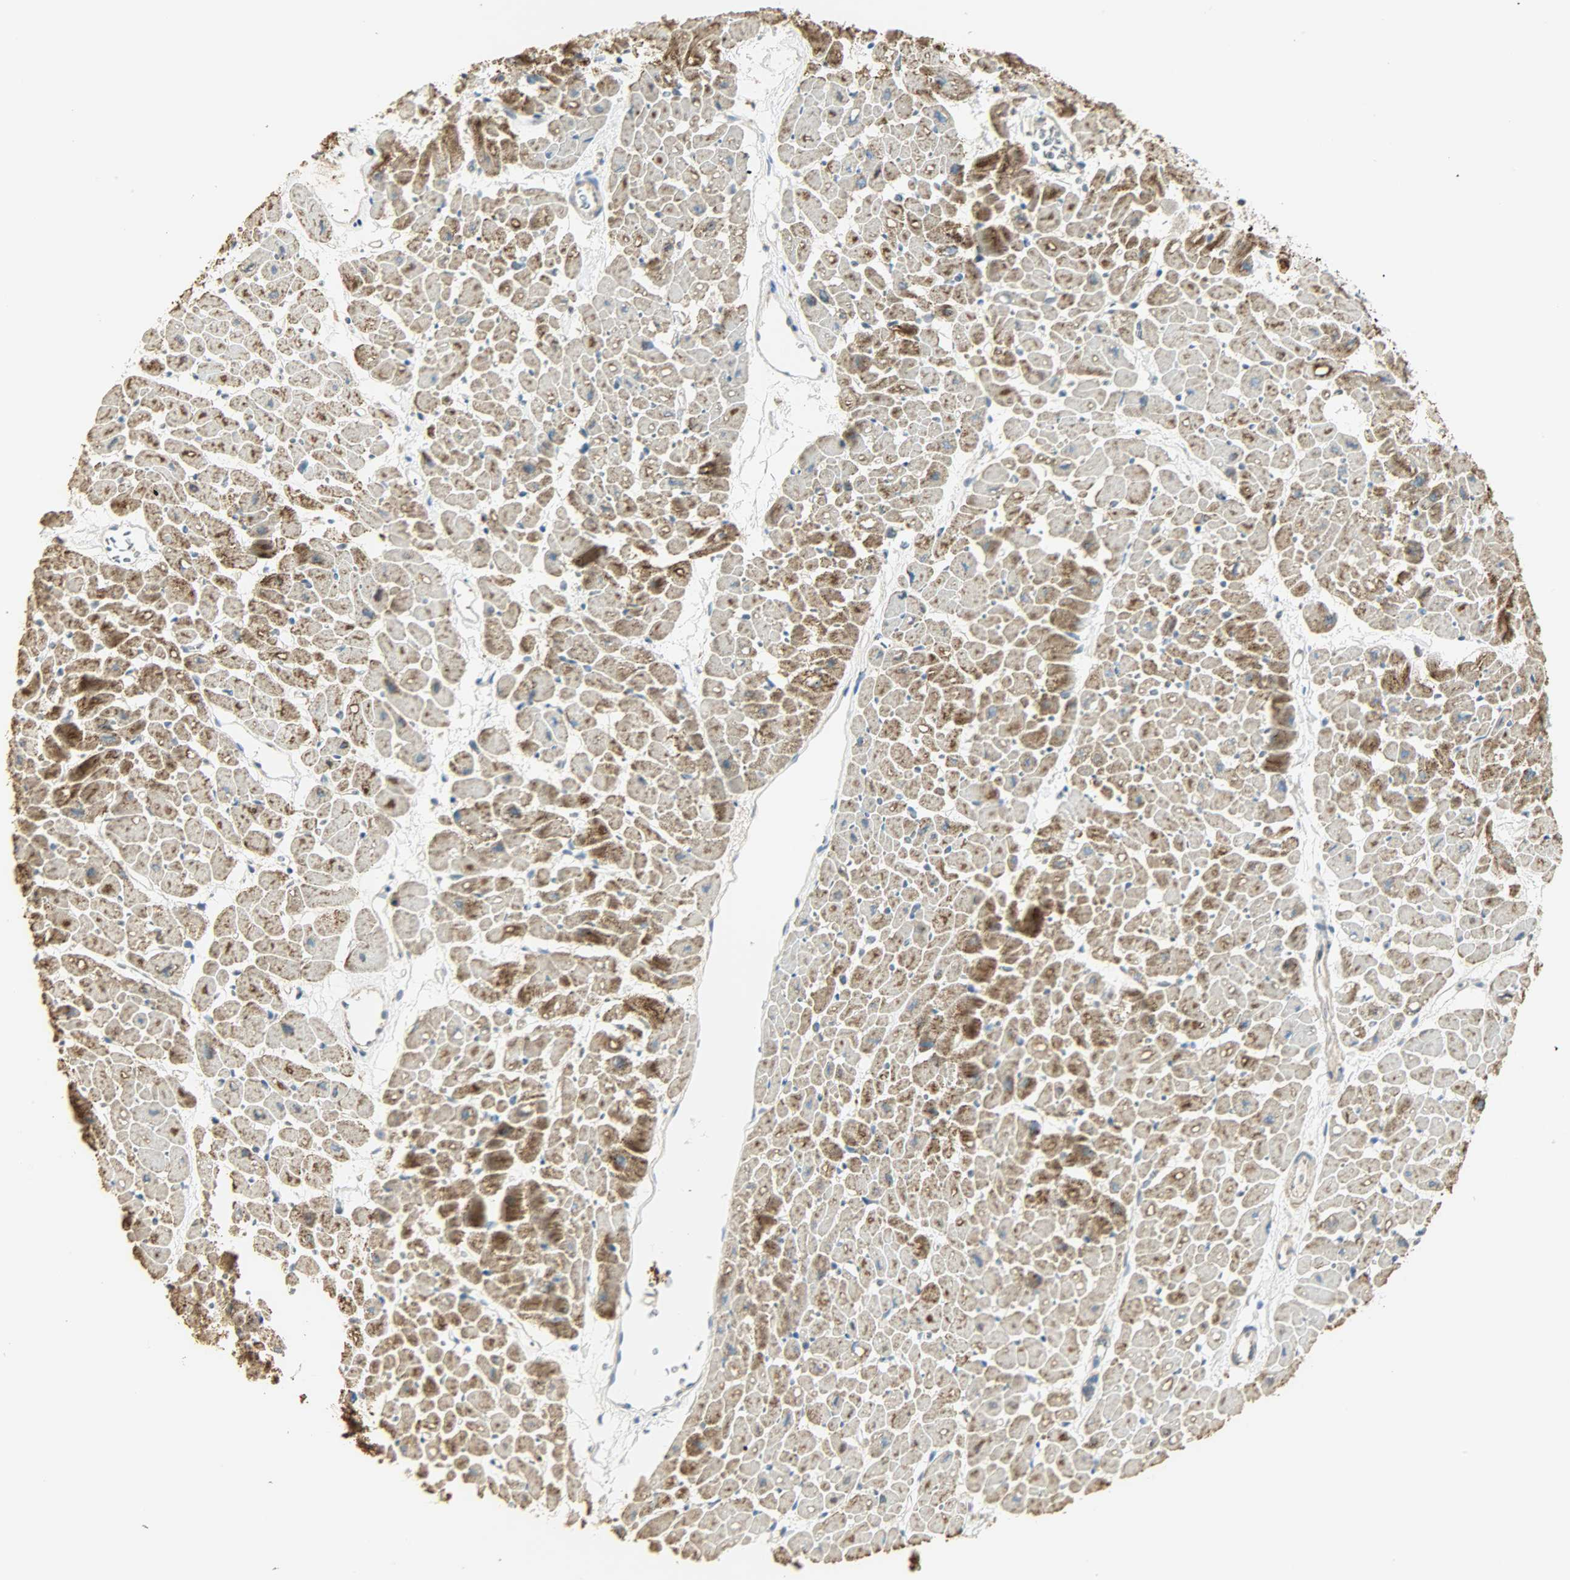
{"staining": {"intensity": "strong", "quantity": ">75%", "location": "cytoplasmic/membranous"}, "tissue": "heart muscle", "cell_type": "Cardiomyocytes", "image_type": "normal", "snomed": [{"axis": "morphology", "description": "Normal tissue, NOS"}, {"axis": "topography", "description": "Heart"}], "caption": "High-power microscopy captured an immunohistochemistry histopathology image of unremarkable heart muscle, revealing strong cytoplasmic/membranous staining in approximately >75% of cardiomyocytes. Using DAB (3,3'-diaminobenzidine) (brown) and hematoxylin (blue) stains, captured at high magnification using brightfield microscopy.", "gene": "NNT", "patient": {"sex": "male", "age": 45}}